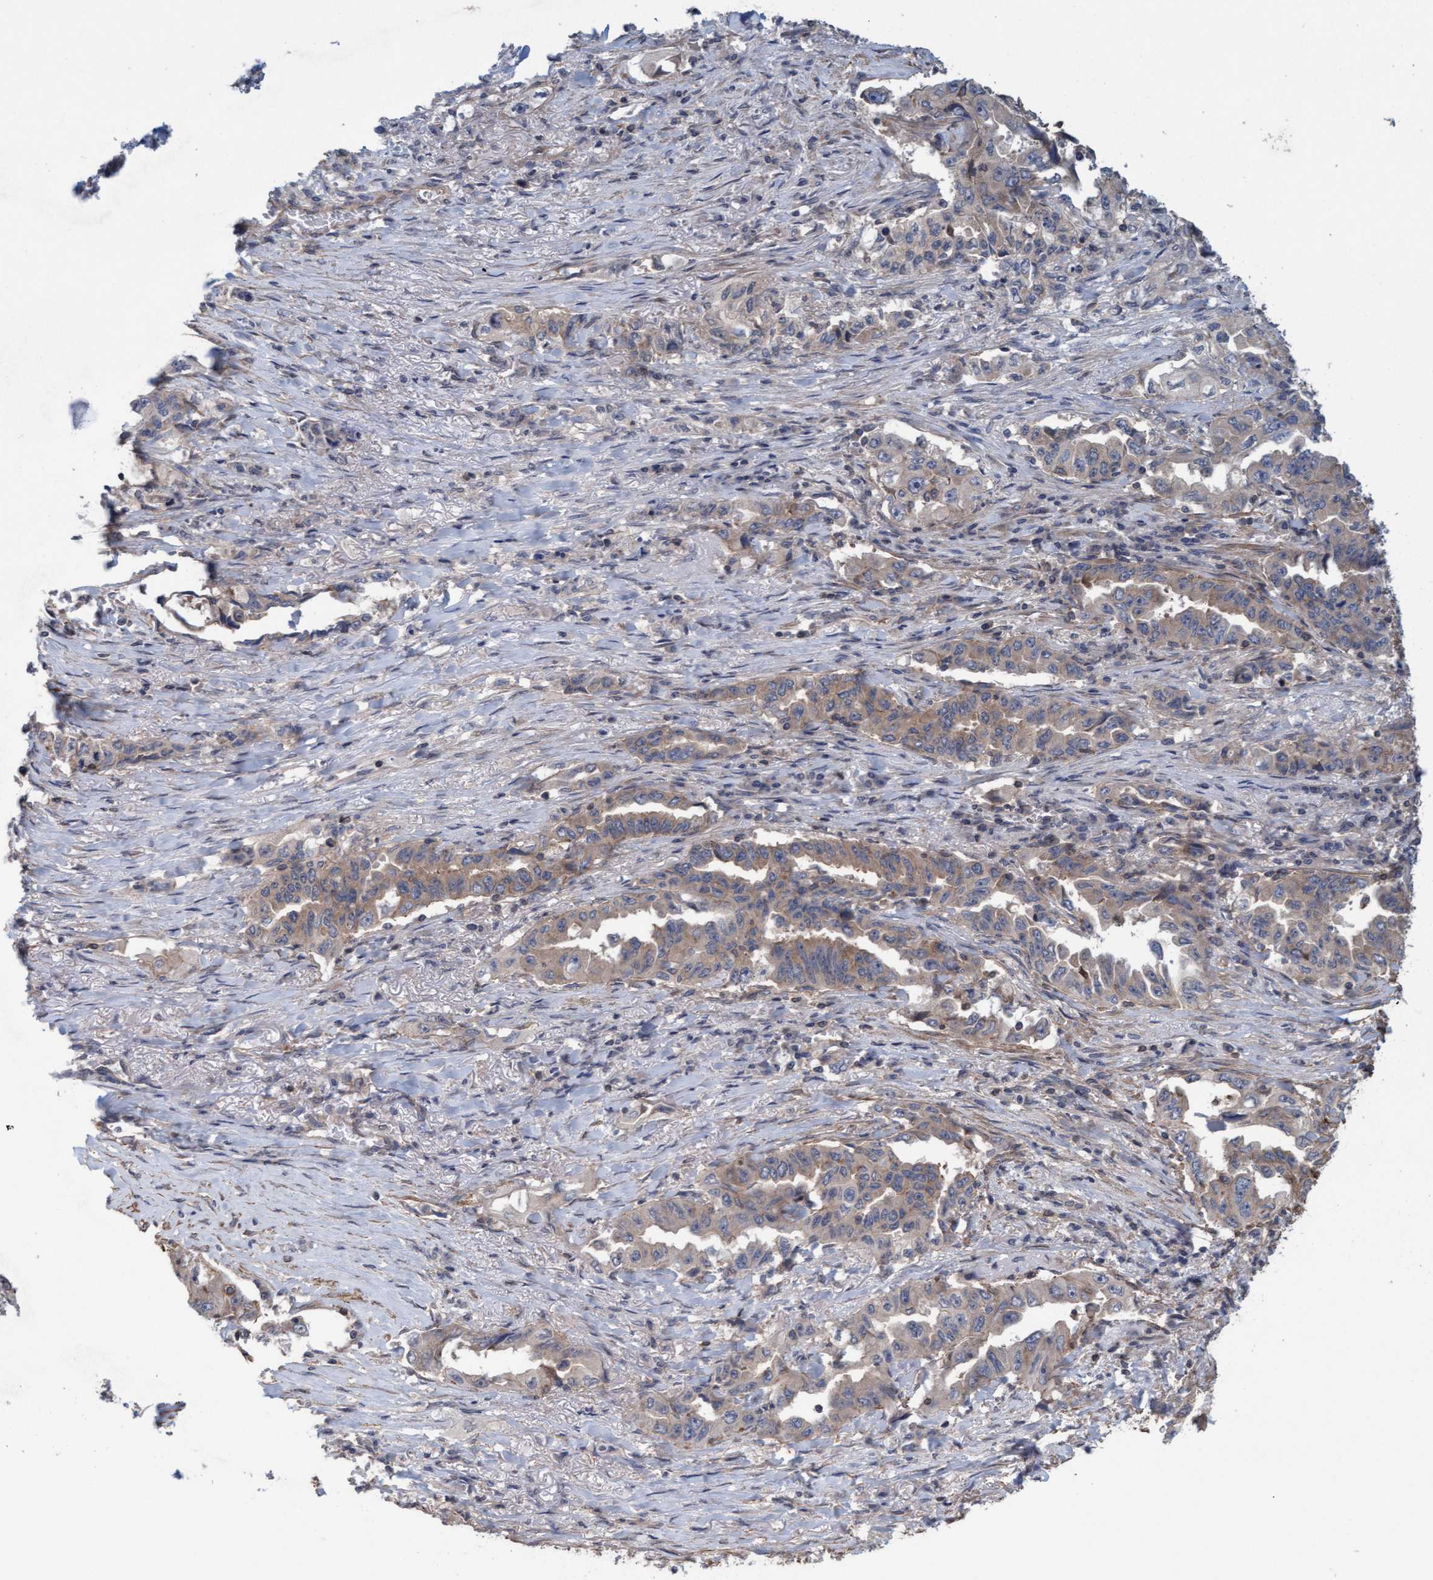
{"staining": {"intensity": "weak", "quantity": ">75%", "location": "cytoplasmic/membranous"}, "tissue": "lung cancer", "cell_type": "Tumor cells", "image_type": "cancer", "snomed": [{"axis": "morphology", "description": "Adenocarcinoma, NOS"}, {"axis": "topography", "description": "Lung"}], "caption": "Immunohistochemistry of adenocarcinoma (lung) exhibits low levels of weak cytoplasmic/membranous staining in approximately >75% of tumor cells.", "gene": "FXR2", "patient": {"sex": "female", "age": 51}}